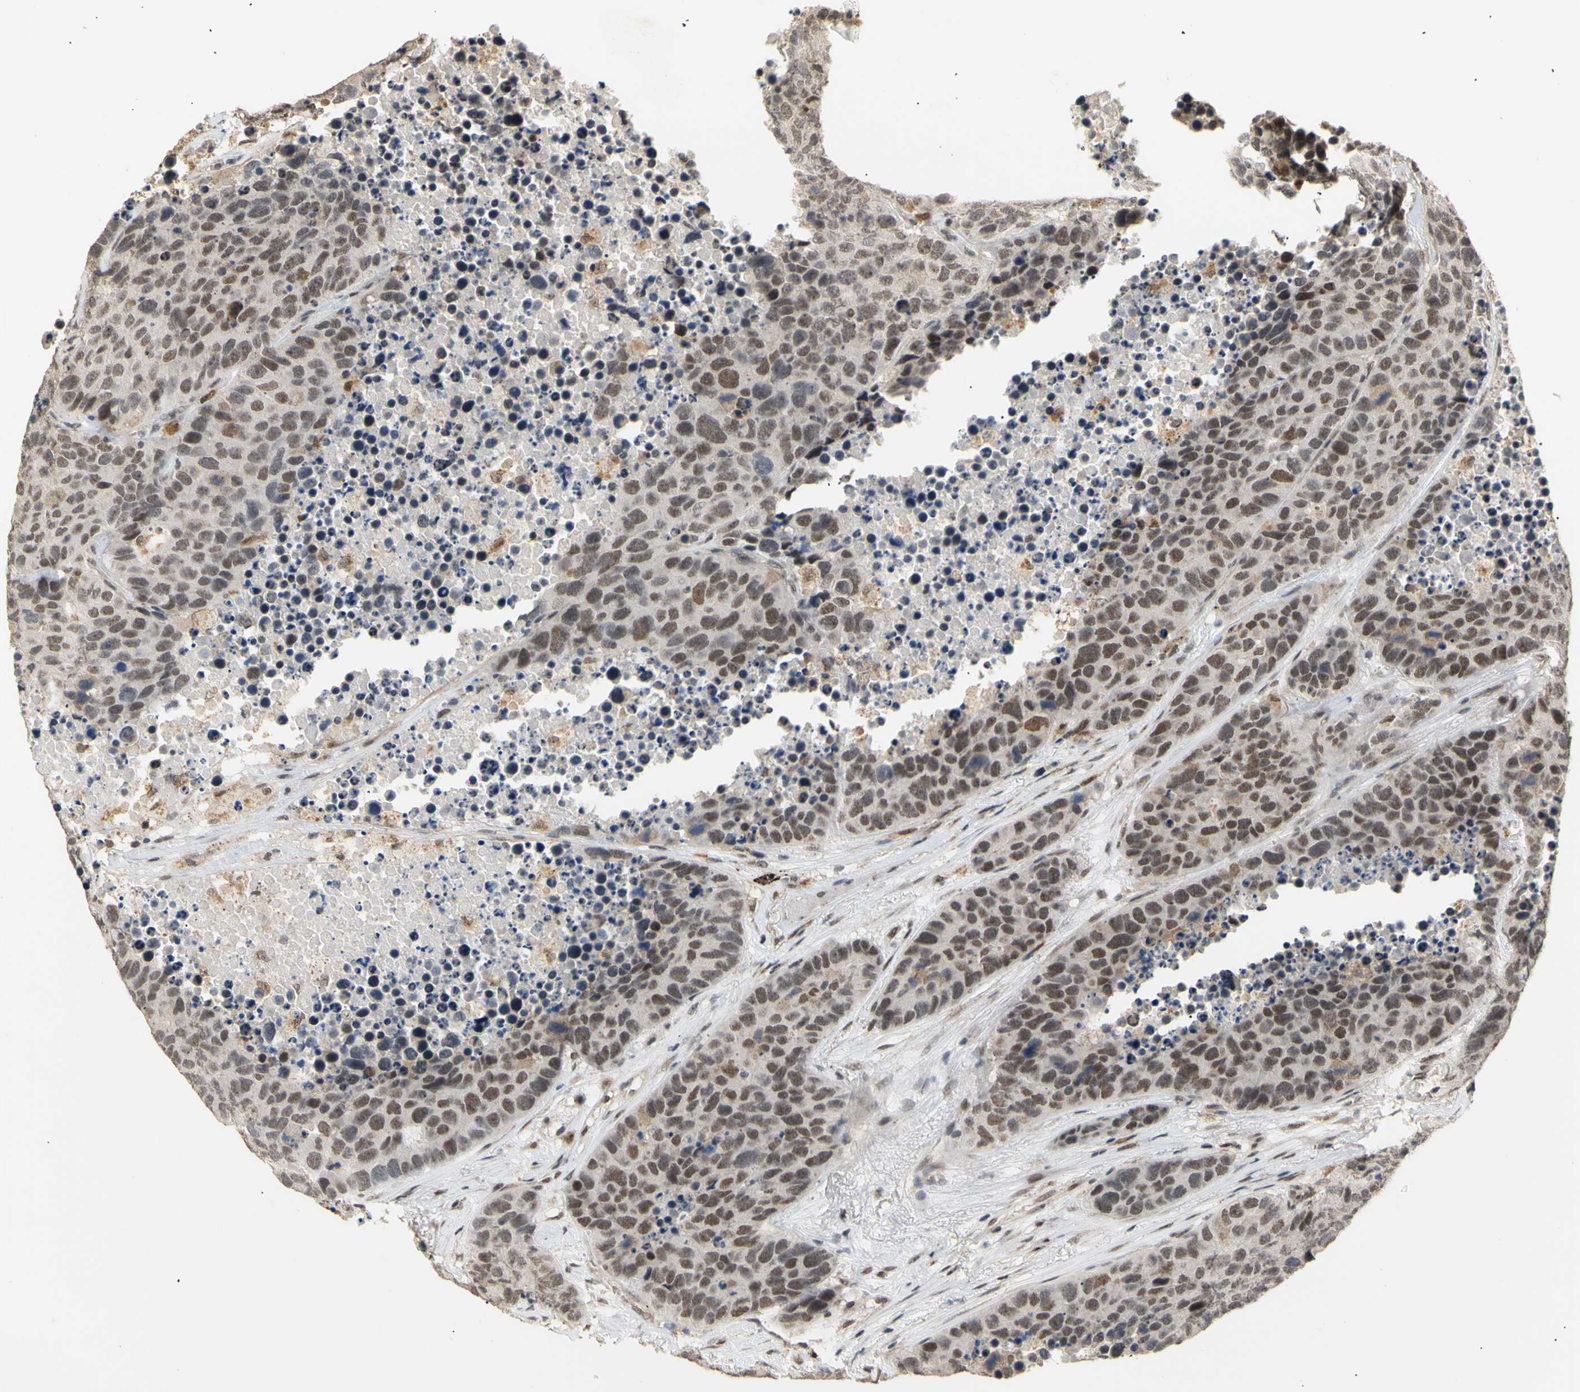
{"staining": {"intensity": "weak", "quantity": ">75%", "location": "nuclear"}, "tissue": "carcinoid", "cell_type": "Tumor cells", "image_type": "cancer", "snomed": [{"axis": "morphology", "description": "Carcinoid, malignant, NOS"}, {"axis": "topography", "description": "Lung"}], "caption": "An IHC image of tumor tissue is shown. Protein staining in brown labels weak nuclear positivity in carcinoid within tumor cells.", "gene": "GTF2E2", "patient": {"sex": "male", "age": 60}}